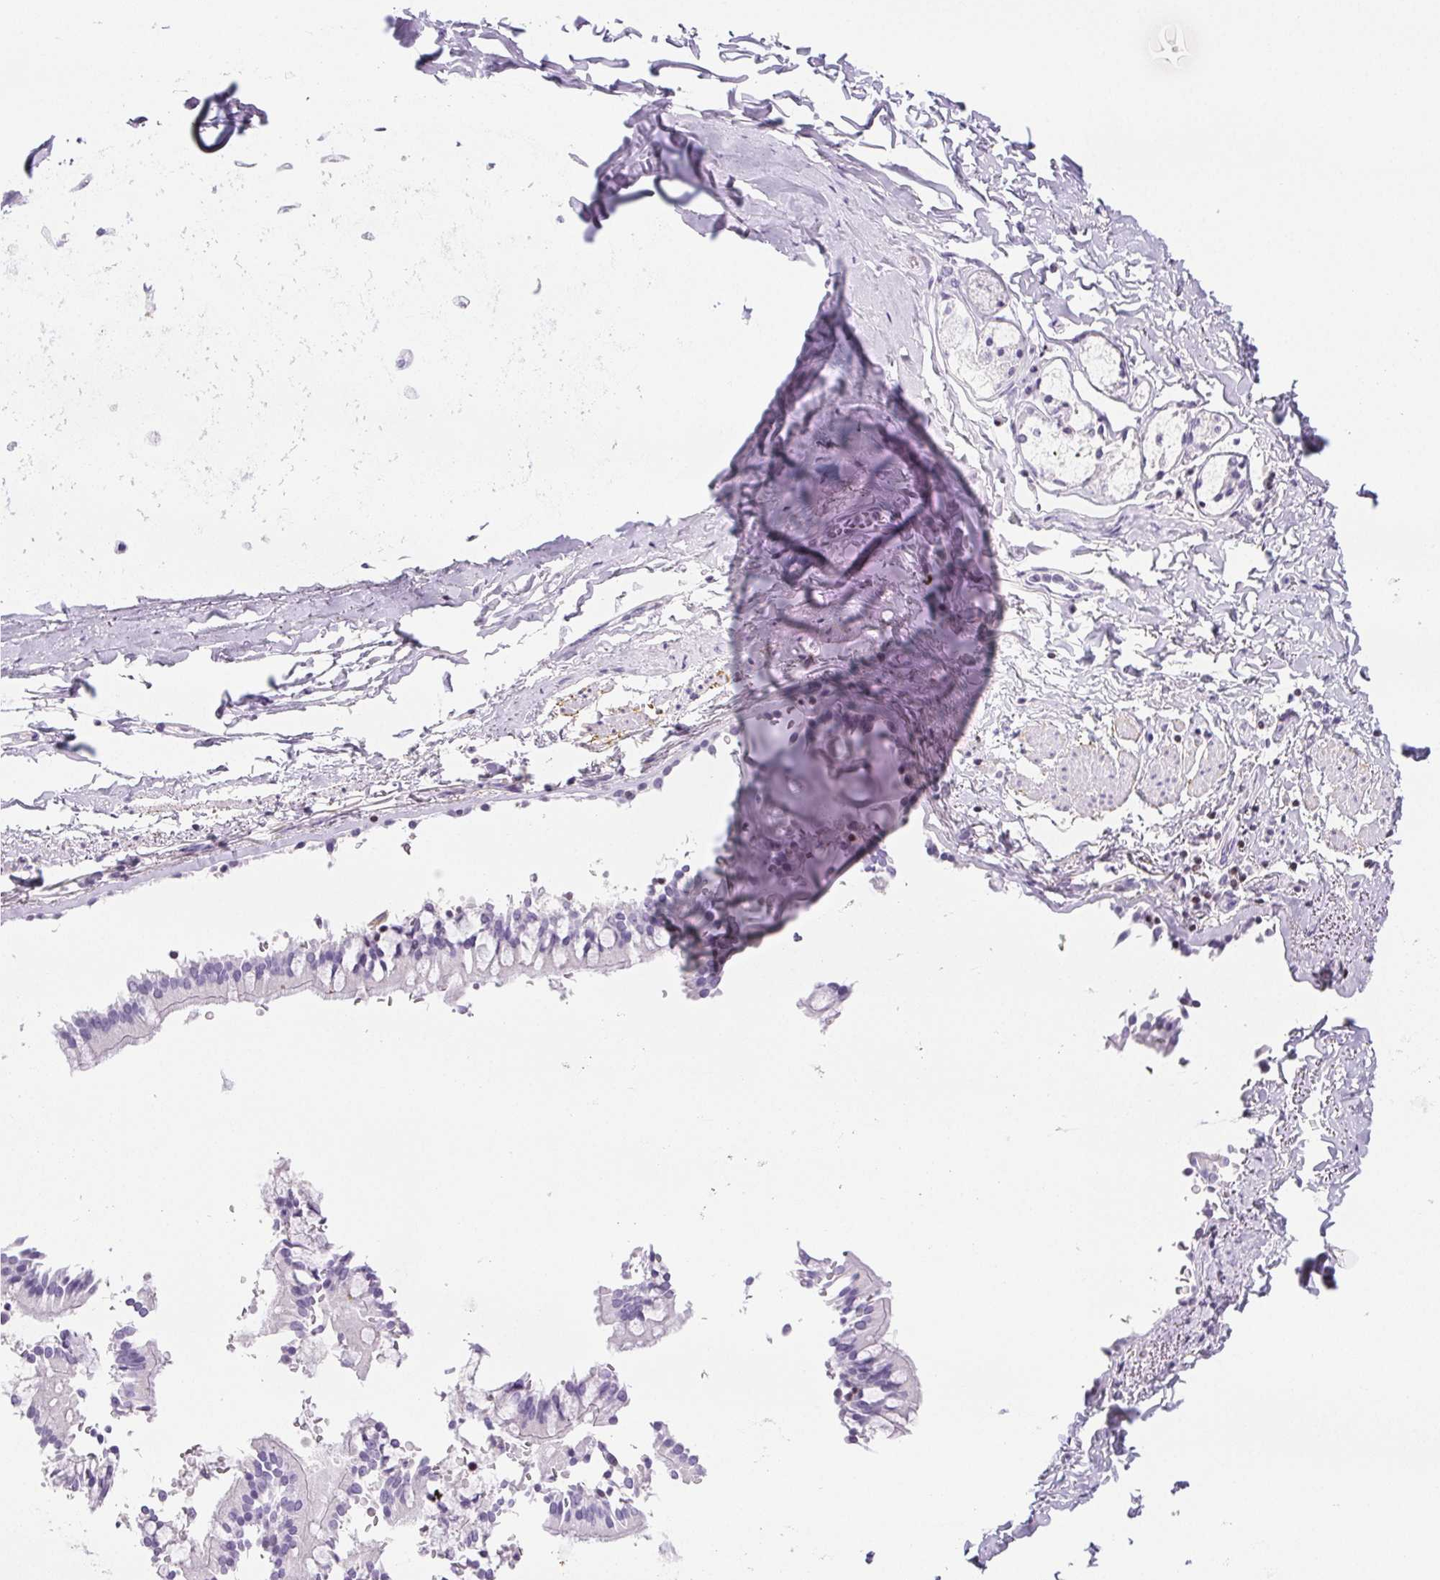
{"staining": {"intensity": "negative", "quantity": "none", "location": "none"}, "tissue": "soft tissue", "cell_type": "Chondrocytes", "image_type": "normal", "snomed": [{"axis": "morphology", "description": "Normal tissue, NOS"}, {"axis": "topography", "description": "Cartilage tissue"}, {"axis": "topography", "description": "Bronchus"}, {"axis": "topography", "description": "Peripheral nerve tissue"}], "caption": "High magnification brightfield microscopy of normal soft tissue stained with DAB (3,3'-diaminobenzidine) (brown) and counterstained with hematoxylin (blue): chondrocytes show no significant staining.", "gene": "BEND2", "patient": {"sex": "male", "age": 67}}